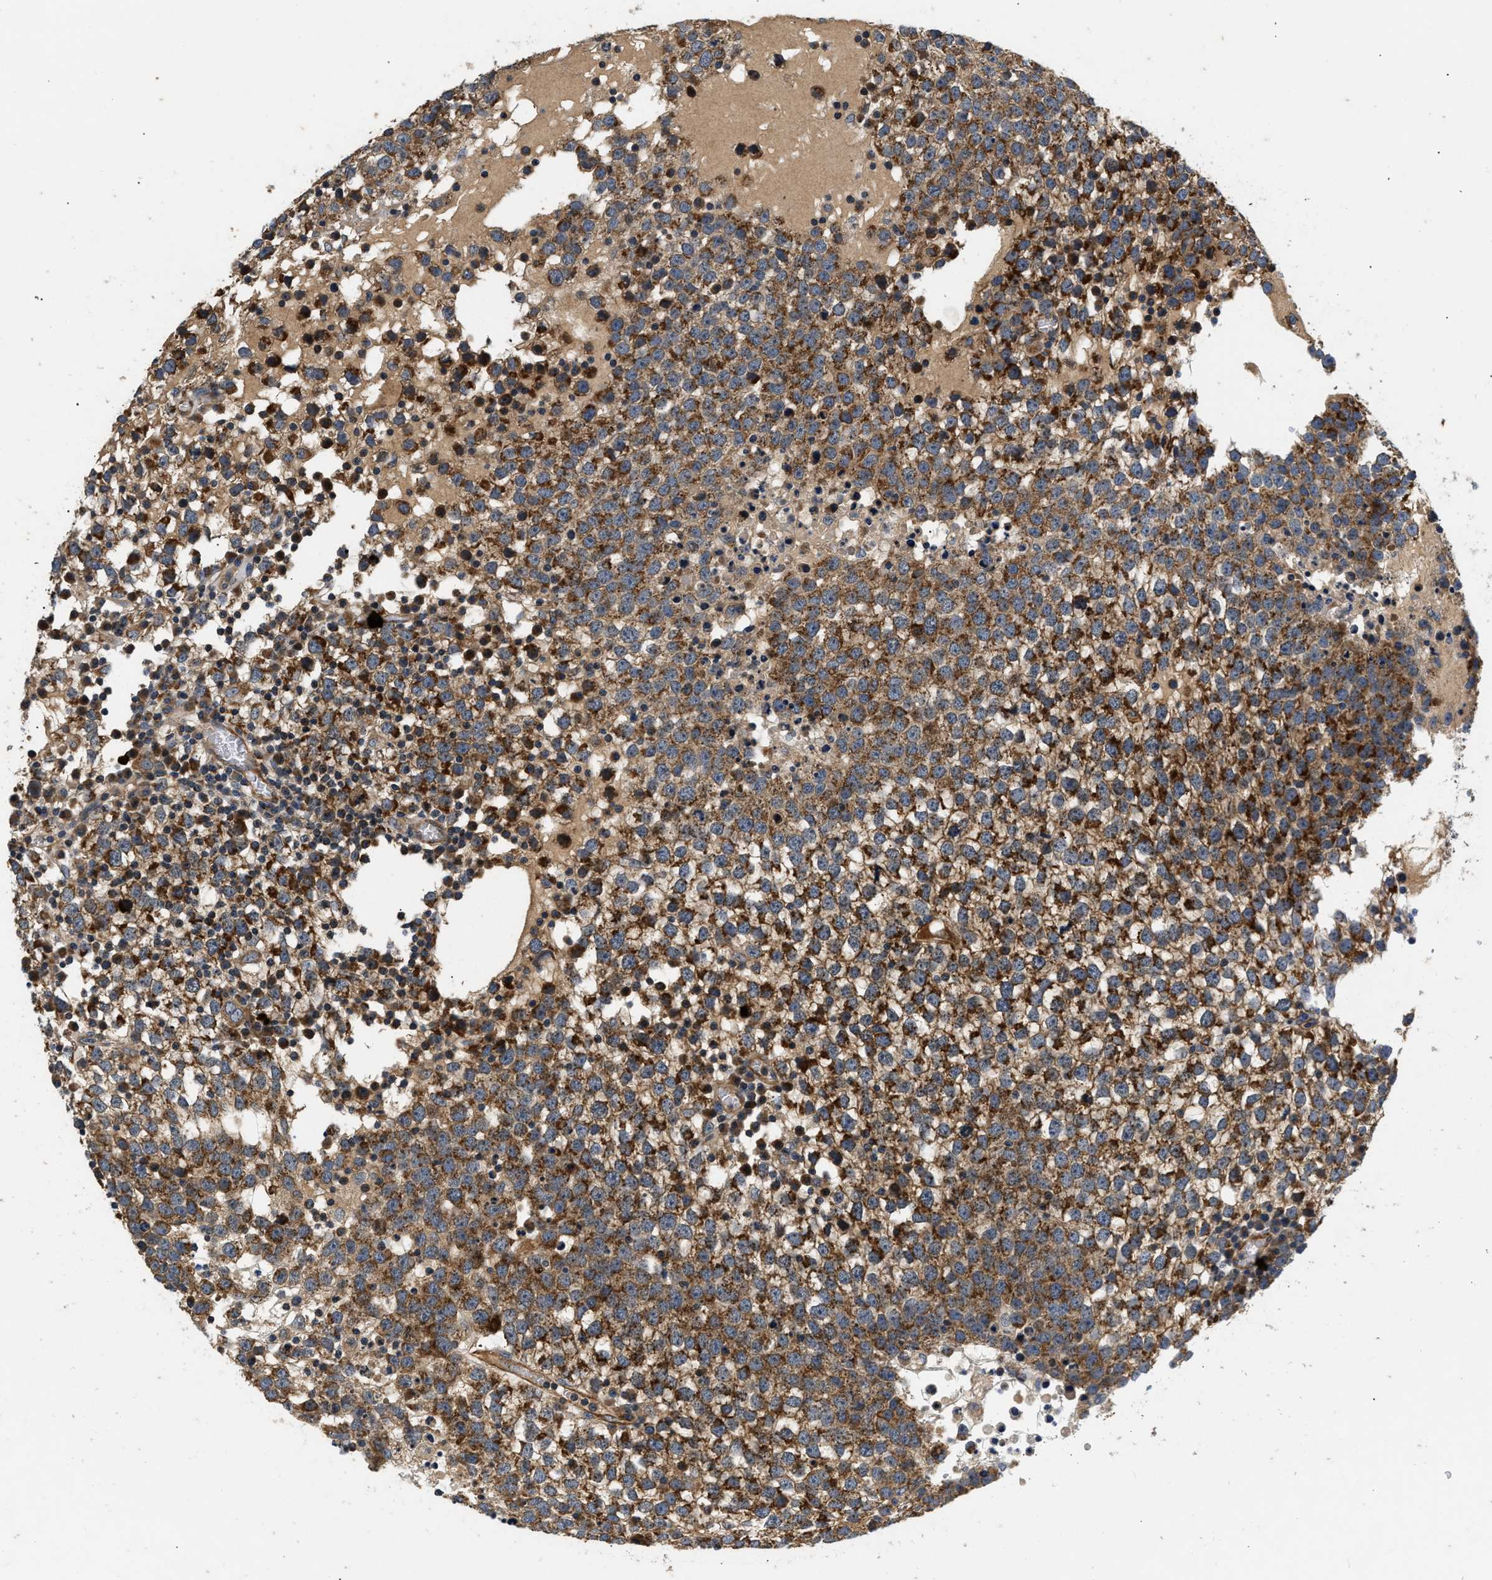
{"staining": {"intensity": "strong", "quantity": ">75%", "location": "cytoplasmic/membranous"}, "tissue": "testis cancer", "cell_type": "Tumor cells", "image_type": "cancer", "snomed": [{"axis": "morphology", "description": "Seminoma, NOS"}, {"axis": "topography", "description": "Testis"}], "caption": "DAB (3,3'-diaminobenzidine) immunohistochemical staining of testis seminoma reveals strong cytoplasmic/membranous protein positivity in about >75% of tumor cells.", "gene": "NME6", "patient": {"sex": "male", "age": 65}}